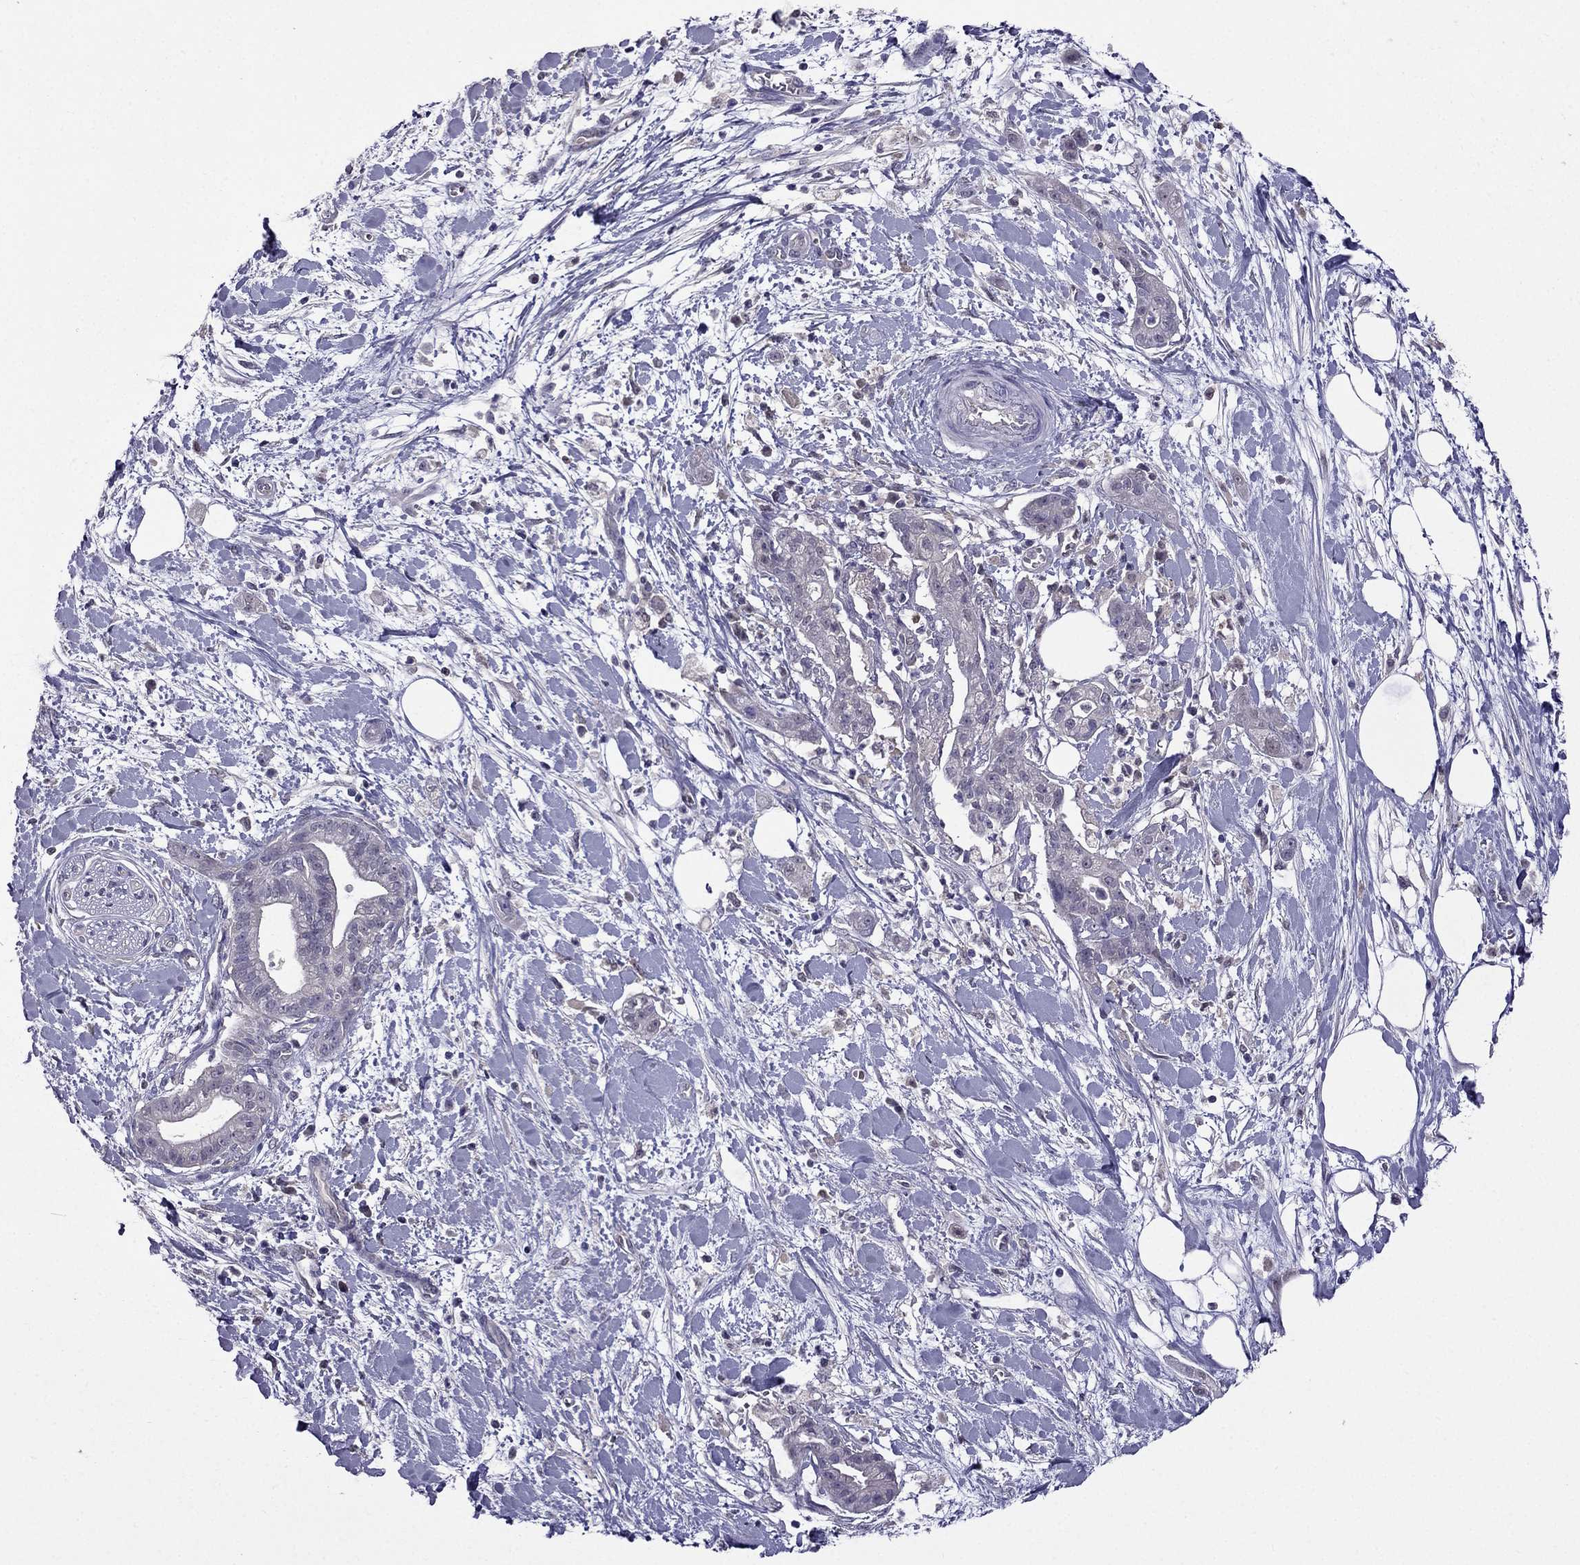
{"staining": {"intensity": "negative", "quantity": "none", "location": "none"}, "tissue": "pancreatic cancer", "cell_type": "Tumor cells", "image_type": "cancer", "snomed": [{"axis": "morphology", "description": "Normal tissue, NOS"}, {"axis": "morphology", "description": "Adenocarcinoma, NOS"}, {"axis": "topography", "description": "Lymph node"}, {"axis": "topography", "description": "Pancreas"}], "caption": "IHC photomicrograph of adenocarcinoma (pancreatic) stained for a protein (brown), which exhibits no positivity in tumor cells.", "gene": "CDK5", "patient": {"sex": "female", "age": 58}}